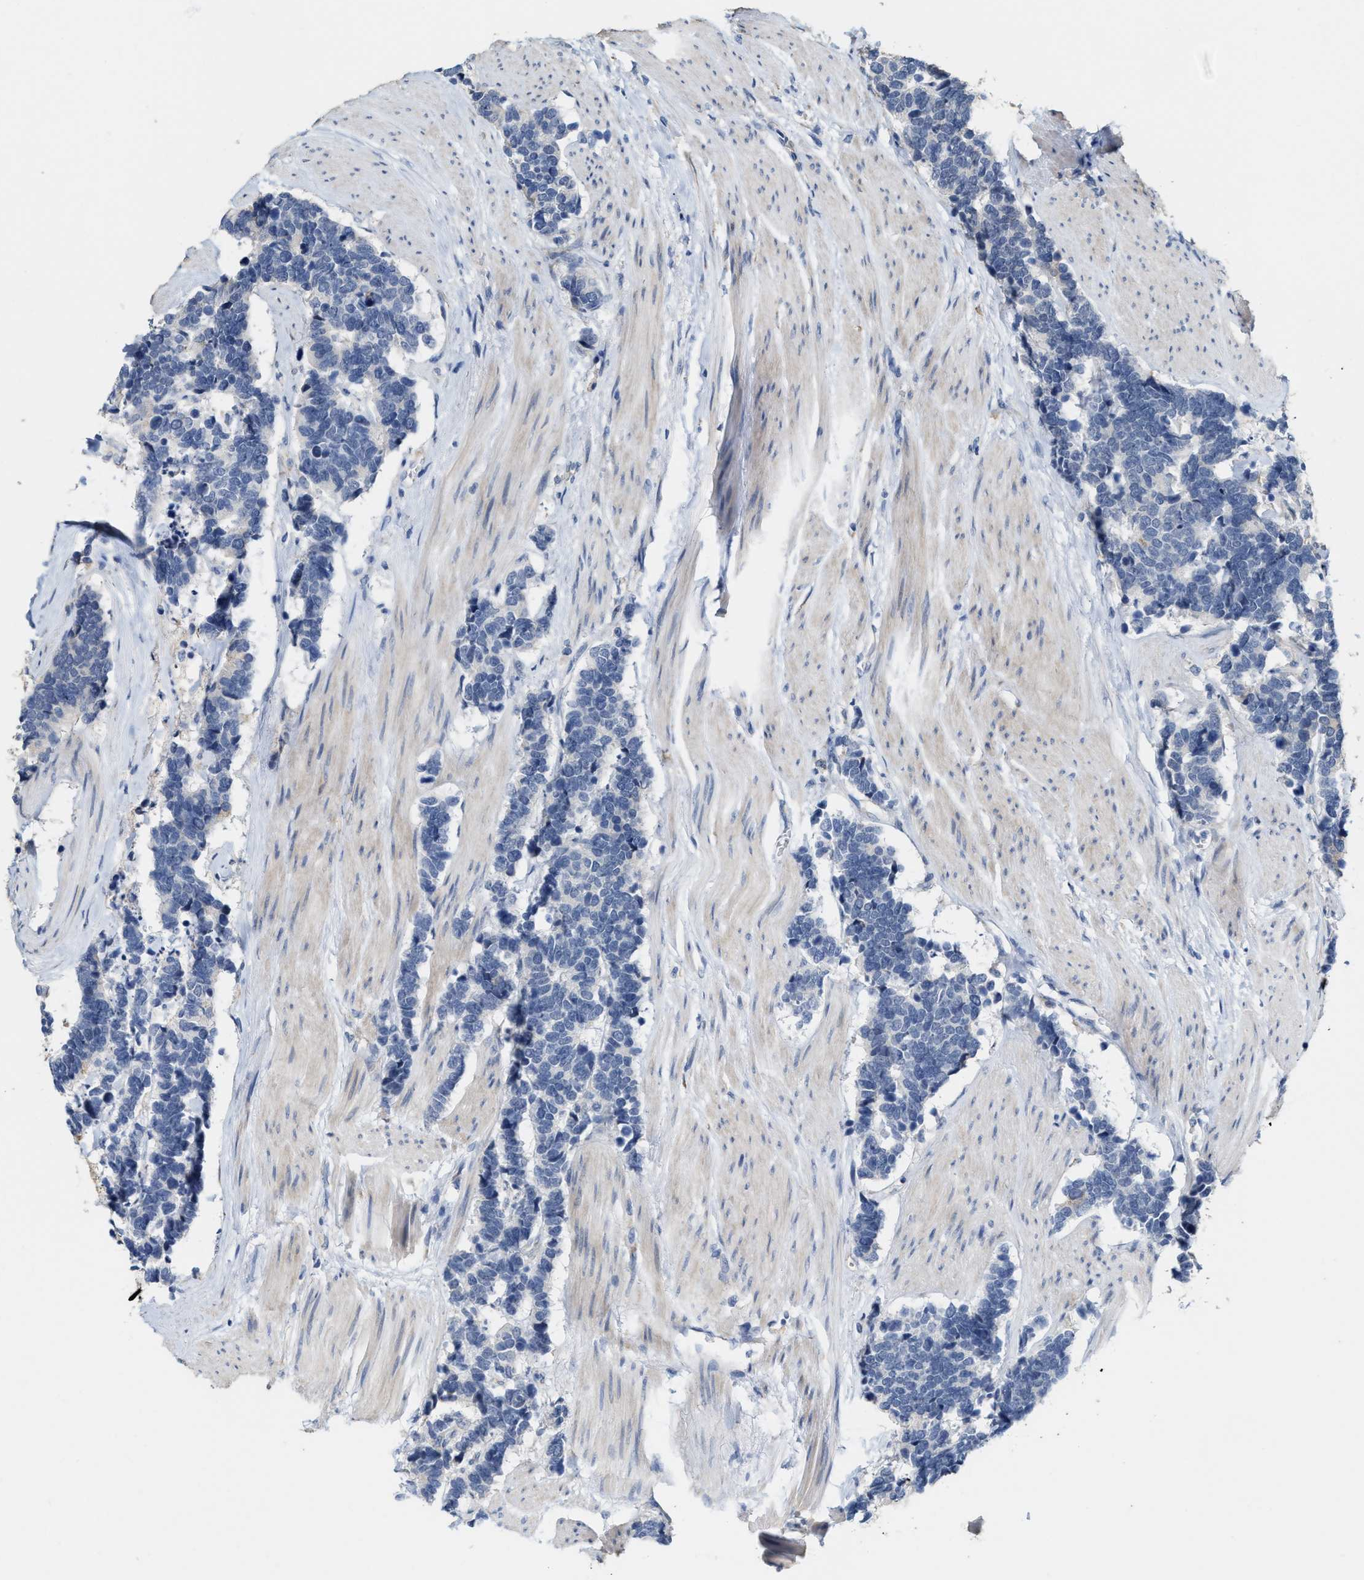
{"staining": {"intensity": "negative", "quantity": "none", "location": "none"}, "tissue": "carcinoid", "cell_type": "Tumor cells", "image_type": "cancer", "snomed": [{"axis": "morphology", "description": "Carcinoma, NOS"}, {"axis": "morphology", "description": "Carcinoid, malignant, NOS"}, {"axis": "topography", "description": "Urinary bladder"}], "caption": "Carcinoid was stained to show a protein in brown. There is no significant staining in tumor cells.", "gene": "RYR2", "patient": {"sex": "male", "age": 57}}